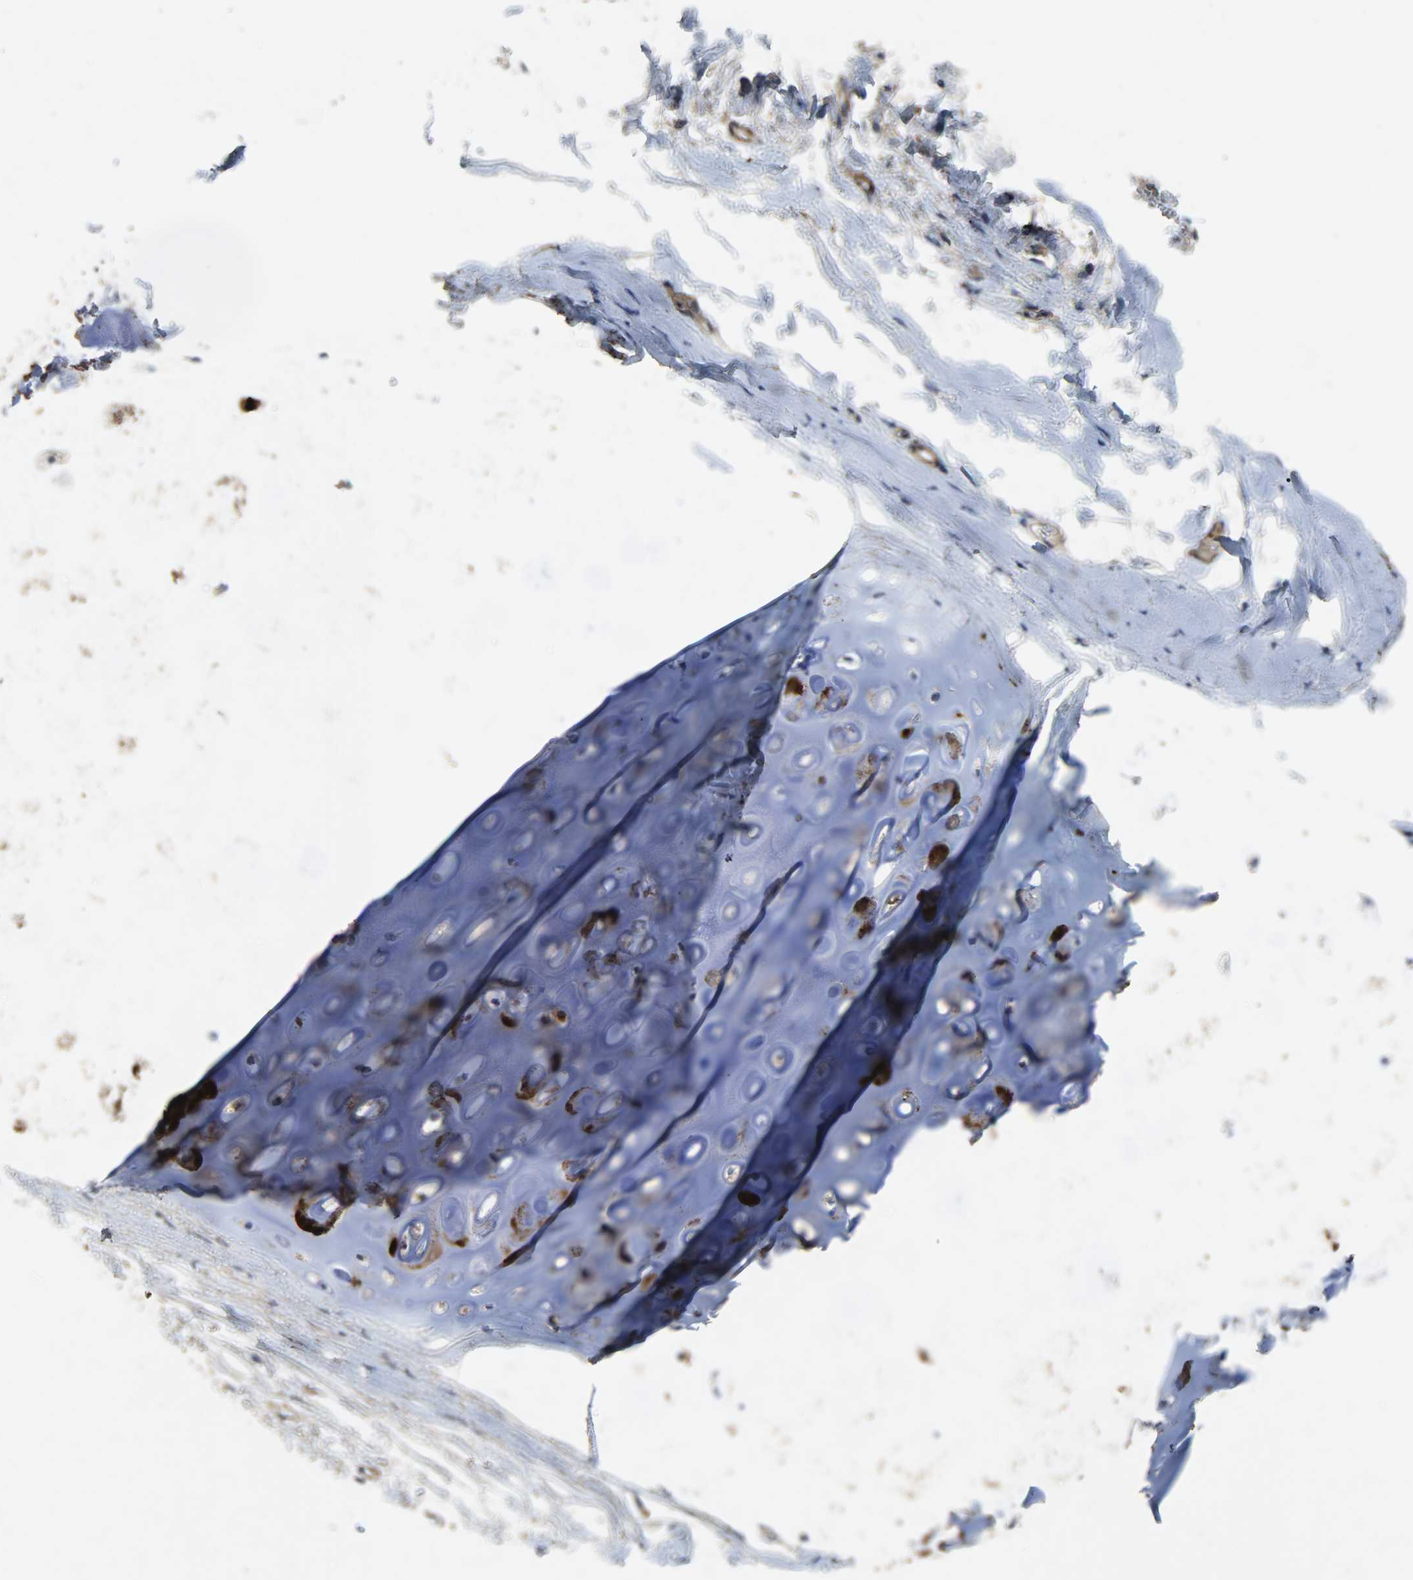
{"staining": {"intensity": "negative", "quantity": "none", "location": "none"}, "tissue": "bronchus", "cell_type": "Respiratory epithelial cells", "image_type": "normal", "snomed": [{"axis": "morphology", "description": "Normal tissue, NOS"}, {"axis": "topography", "description": "Bronchus"}, {"axis": "topography", "description": "Lung"}], "caption": "Human bronchus stained for a protein using IHC shows no expression in respiratory epithelial cells.", "gene": "TPM4", "patient": {"sex": "female", "age": 56}}